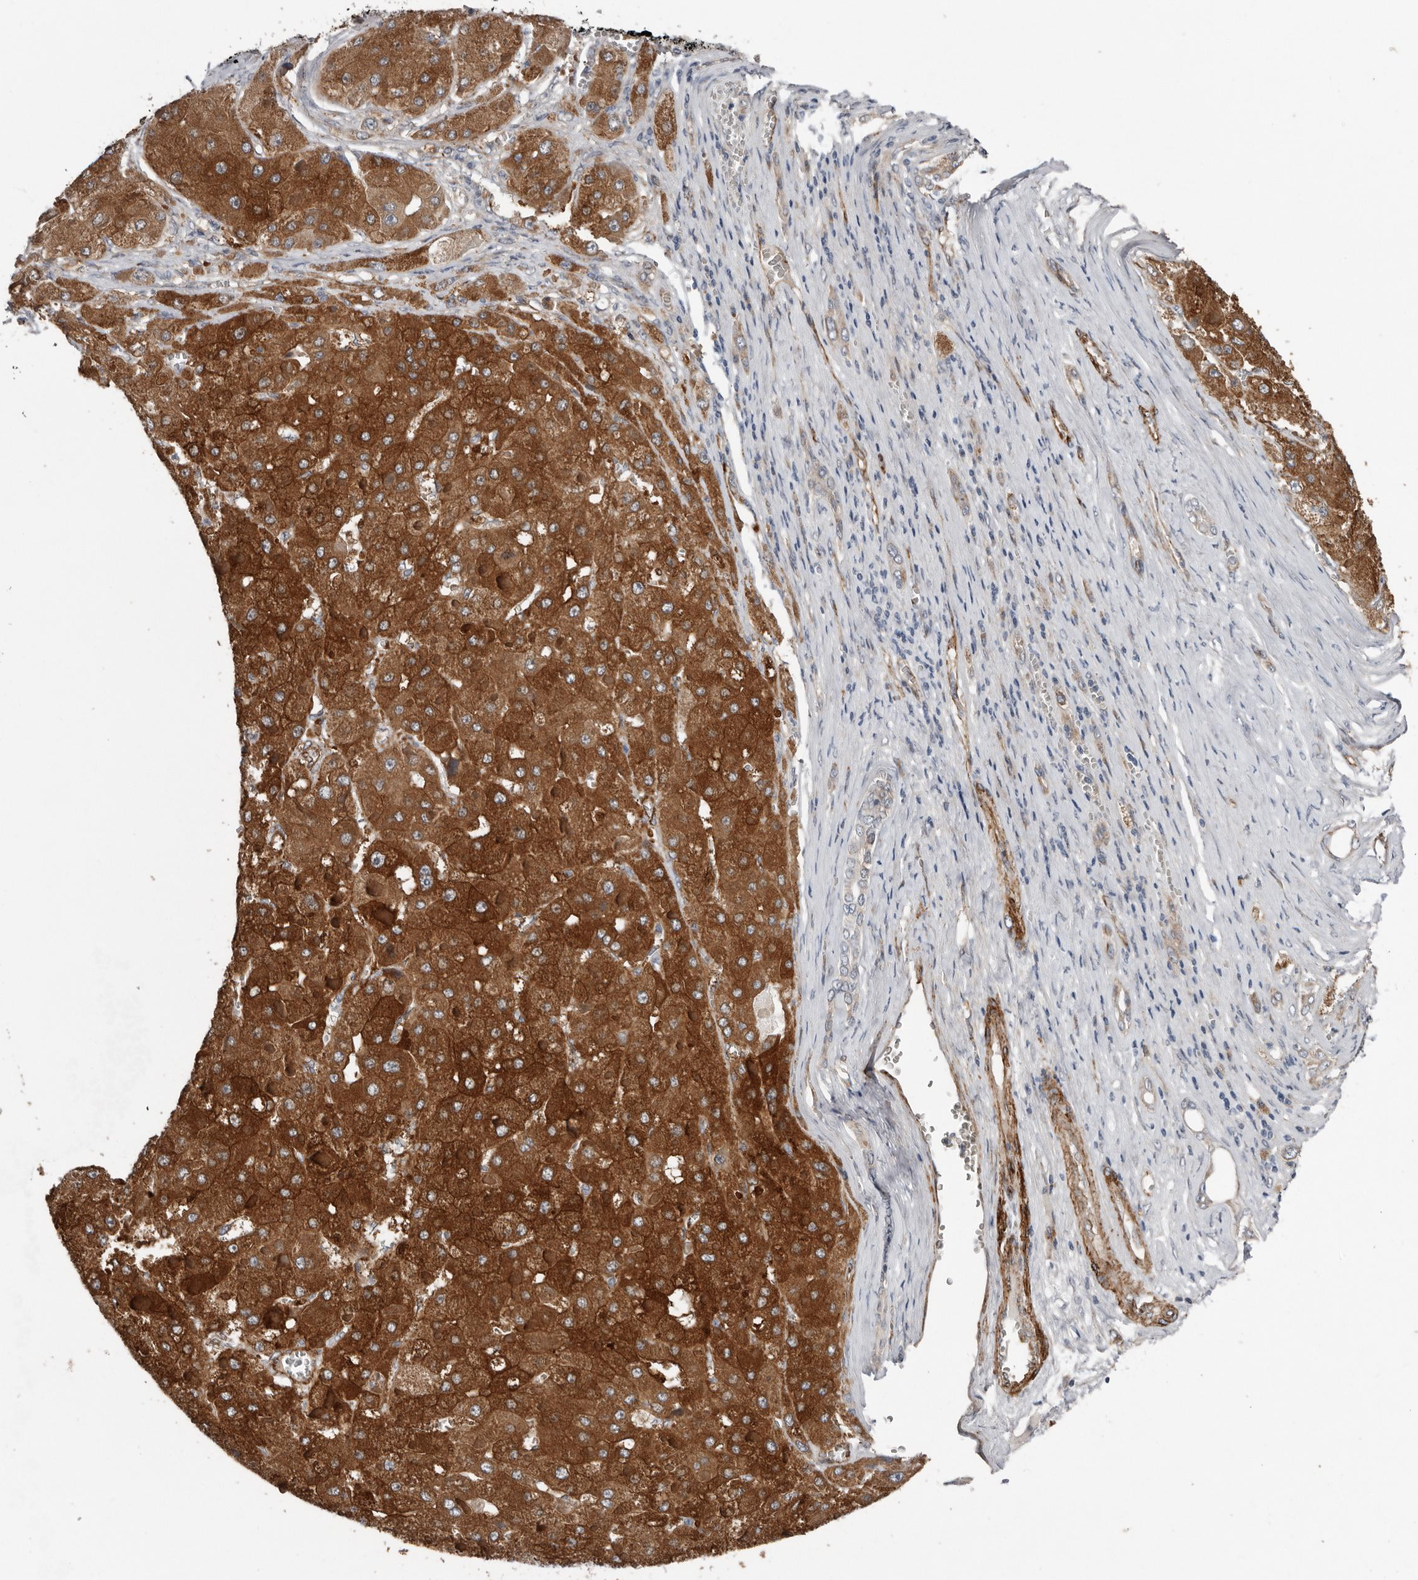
{"staining": {"intensity": "strong", "quantity": ">75%", "location": "cytoplasmic/membranous"}, "tissue": "liver cancer", "cell_type": "Tumor cells", "image_type": "cancer", "snomed": [{"axis": "morphology", "description": "Carcinoma, Hepatocellular, NOS"}, {"axis": "topography", "description": "Liver"}], "caption": "Human liver hepatocellular carcinoma stained with a brown dye shows strong cytoplasmic/membranous positive expression in about >75% of tumor cells.", "gene": "RANBP17", "patient": {"sex": "female", "age": 73}}